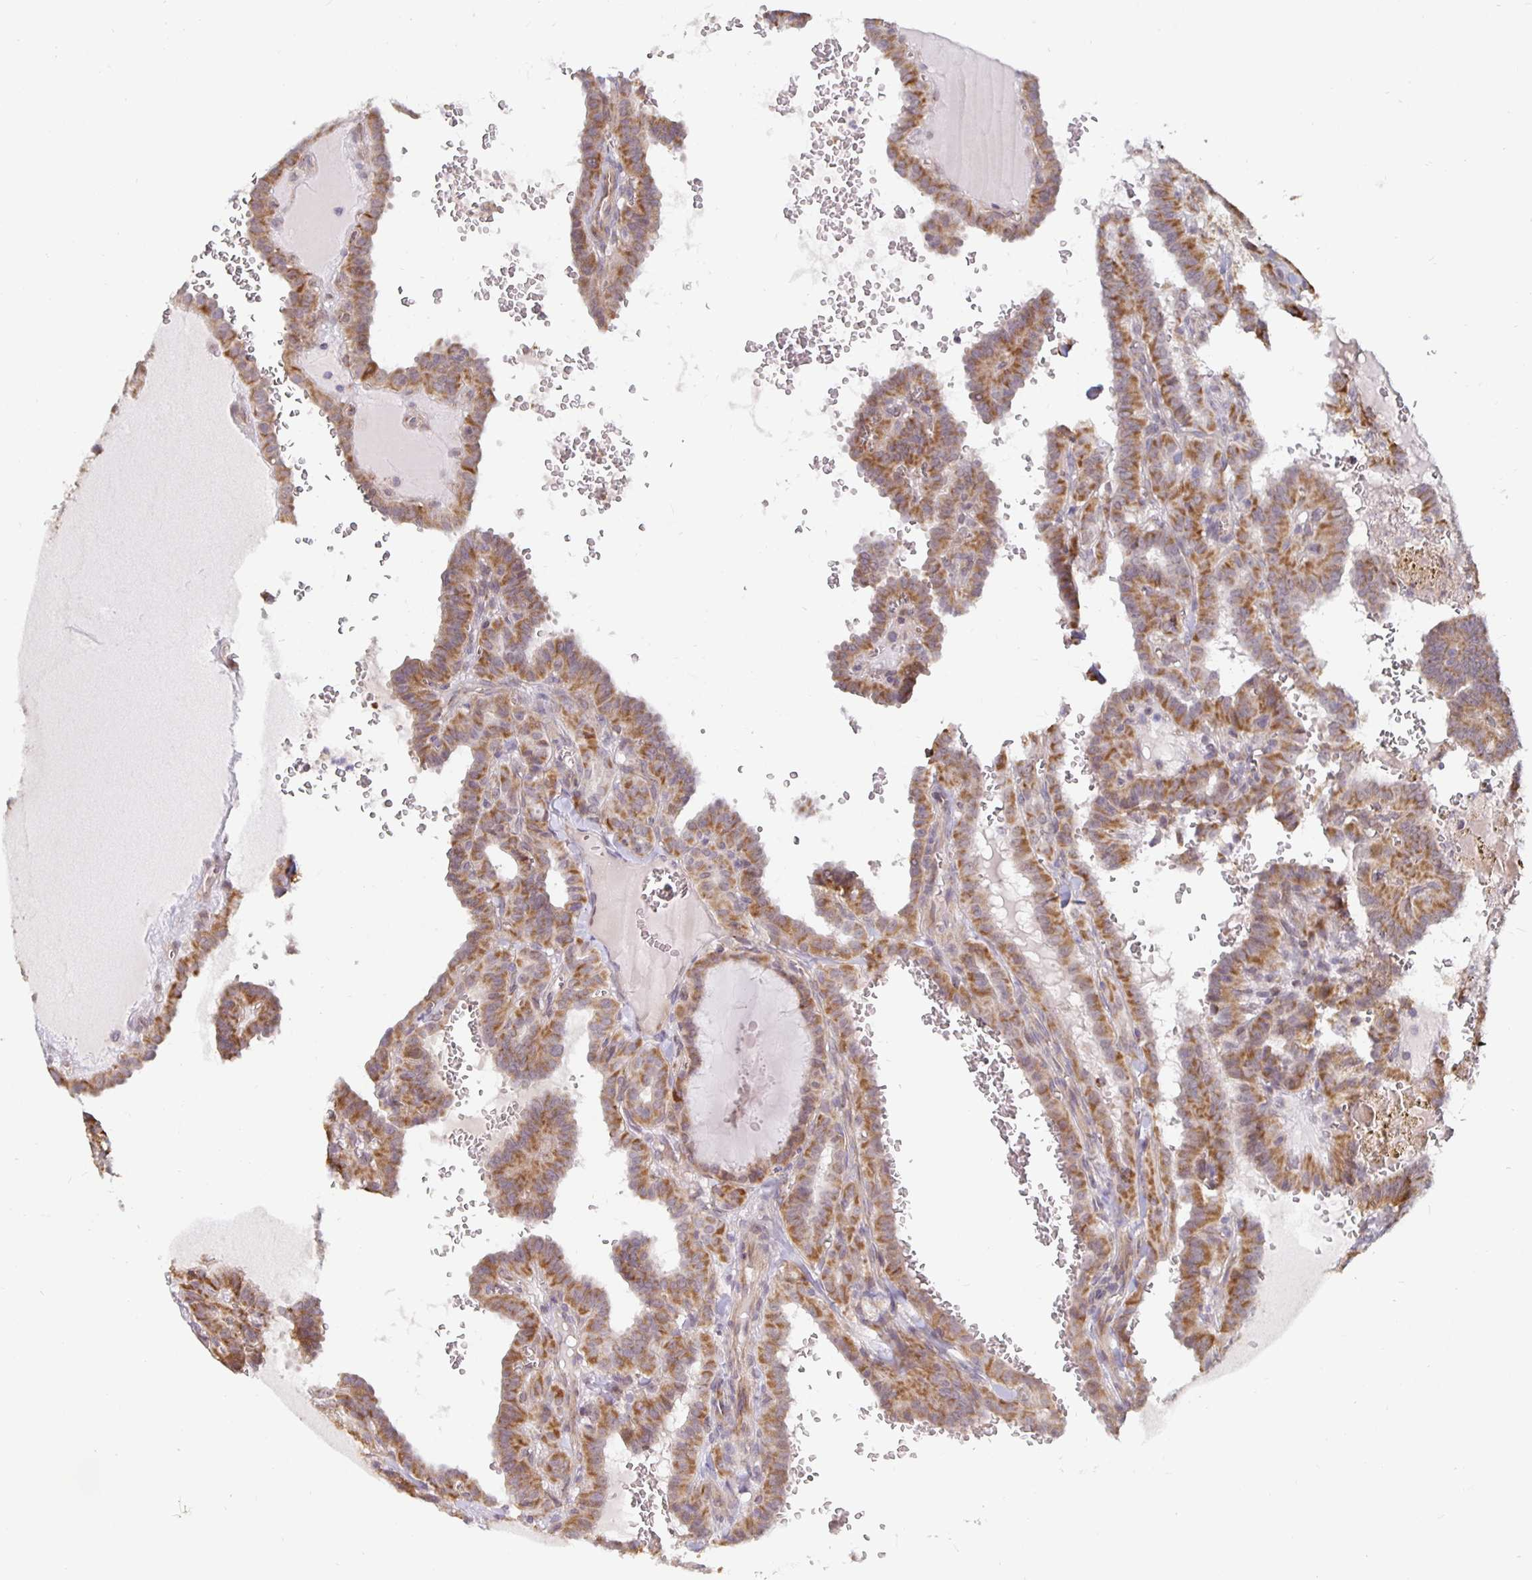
{"staining": {"intensity": "moderate", "quantity": ">75%", "location": "cytoplasmic/membranous"}, "tissue": "thyroid cancer", "cell_type": "Tumor cells", "image_type": "cancer", "snomed": [{"axis": "morphology", "description": "Papillary adenocarcinoma, NOS"}, {"axis": "topography", "description": "Thyroid gland"}], "caption": "The micrograph displays a brown stain indicating the presence of a protein in the cytoplasmic/membranous of tumor cells in papillary adenocarcinoma (thyroid).", "gene": "MRPL28", "patient": {"sex": "female", "age": 21}}